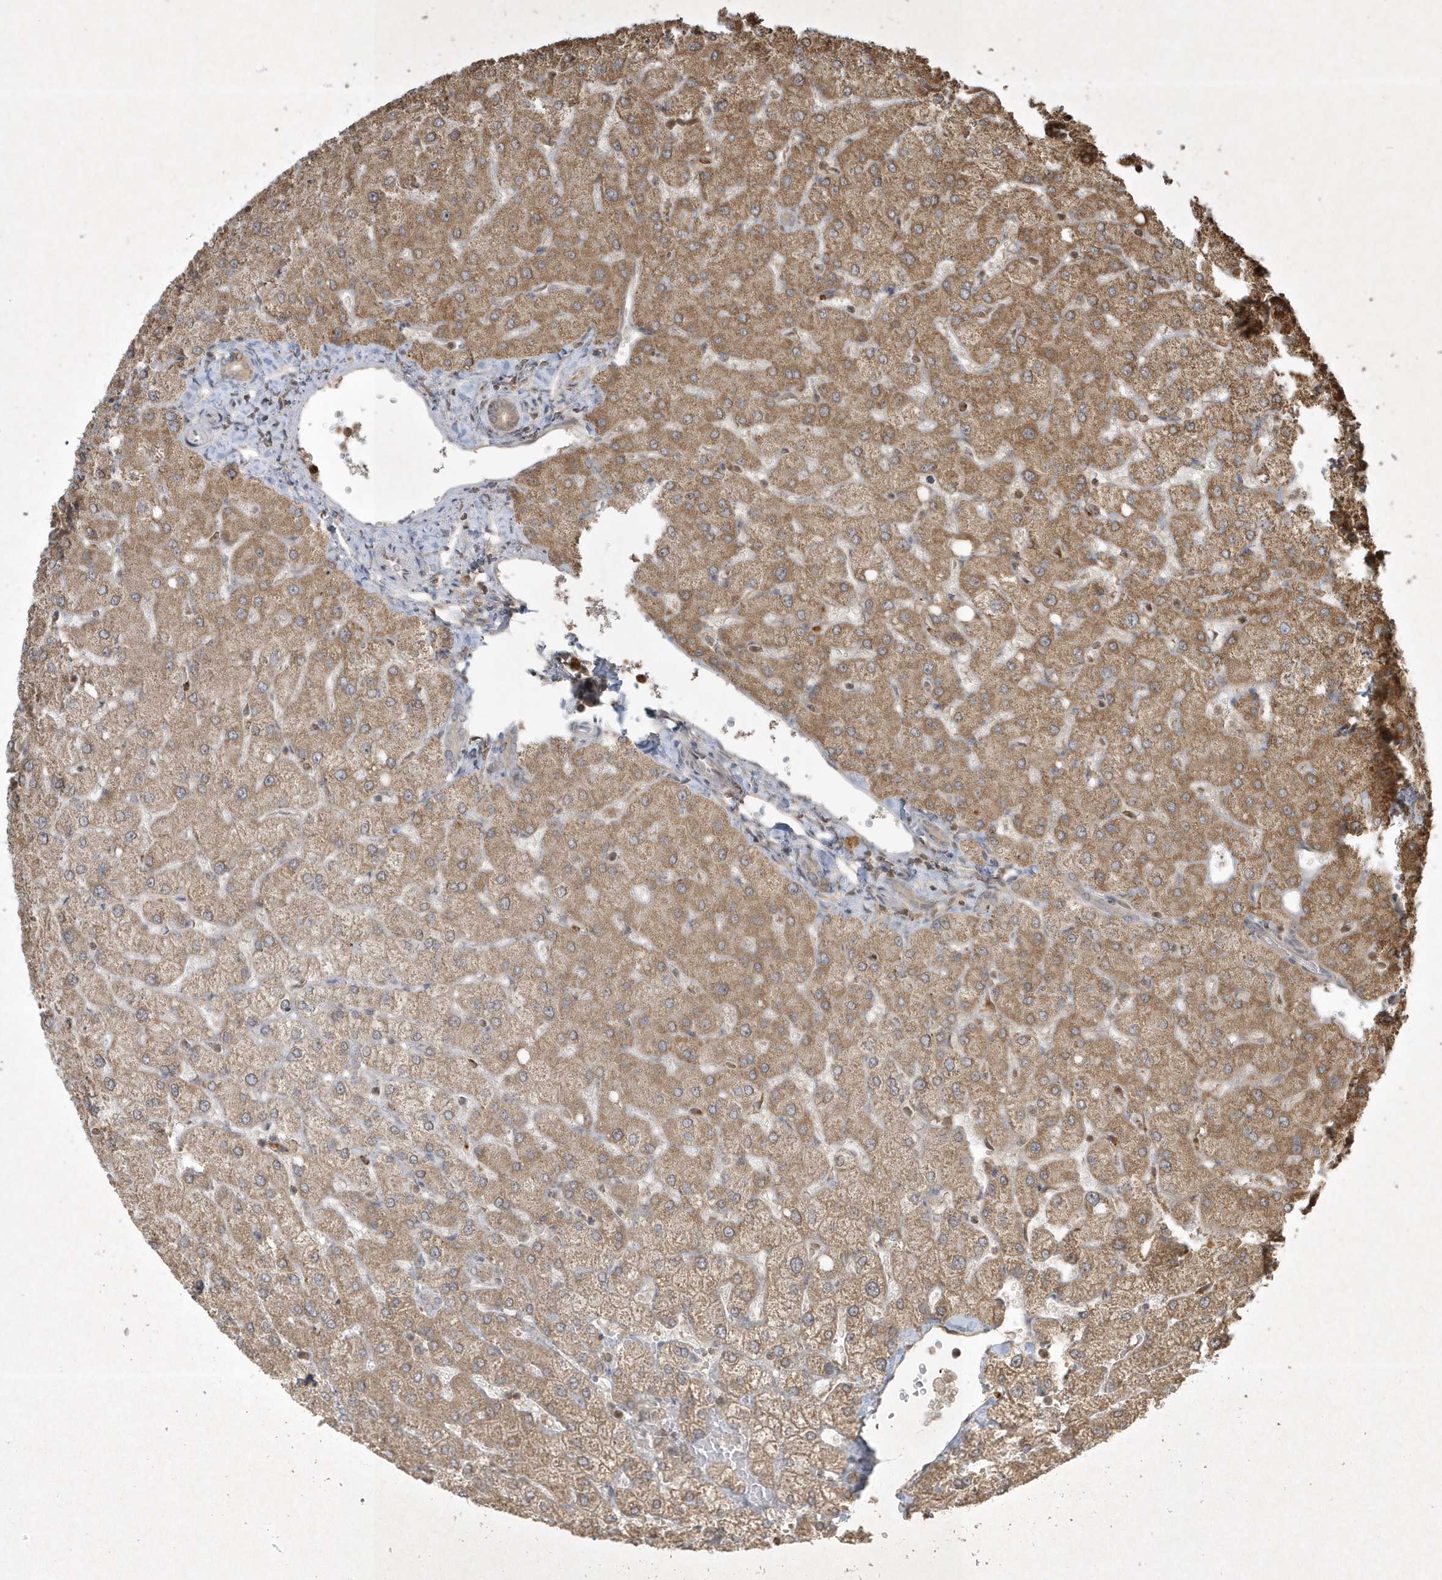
{"staining": {"intensity": "weak", "quantity": ">75%", "location": "cytoplasmic/membranous"}, "tissue": "liver", "cell_type": "Cholangiocytes", "image_type": "normal", "snomed": [{"axis": "morphology", "description": "Normal tissue, NOS"}, {"axis": "topography", "description": "Liver"}], "caption": "This histopathology image displays IHC staining of unremarkable human liver, with low weak cytoplasmic/membranous expression in approximately >75% of cholangiocytes.", "gene": "PLTP", "patient": {"sex": "female", "age": 54}}